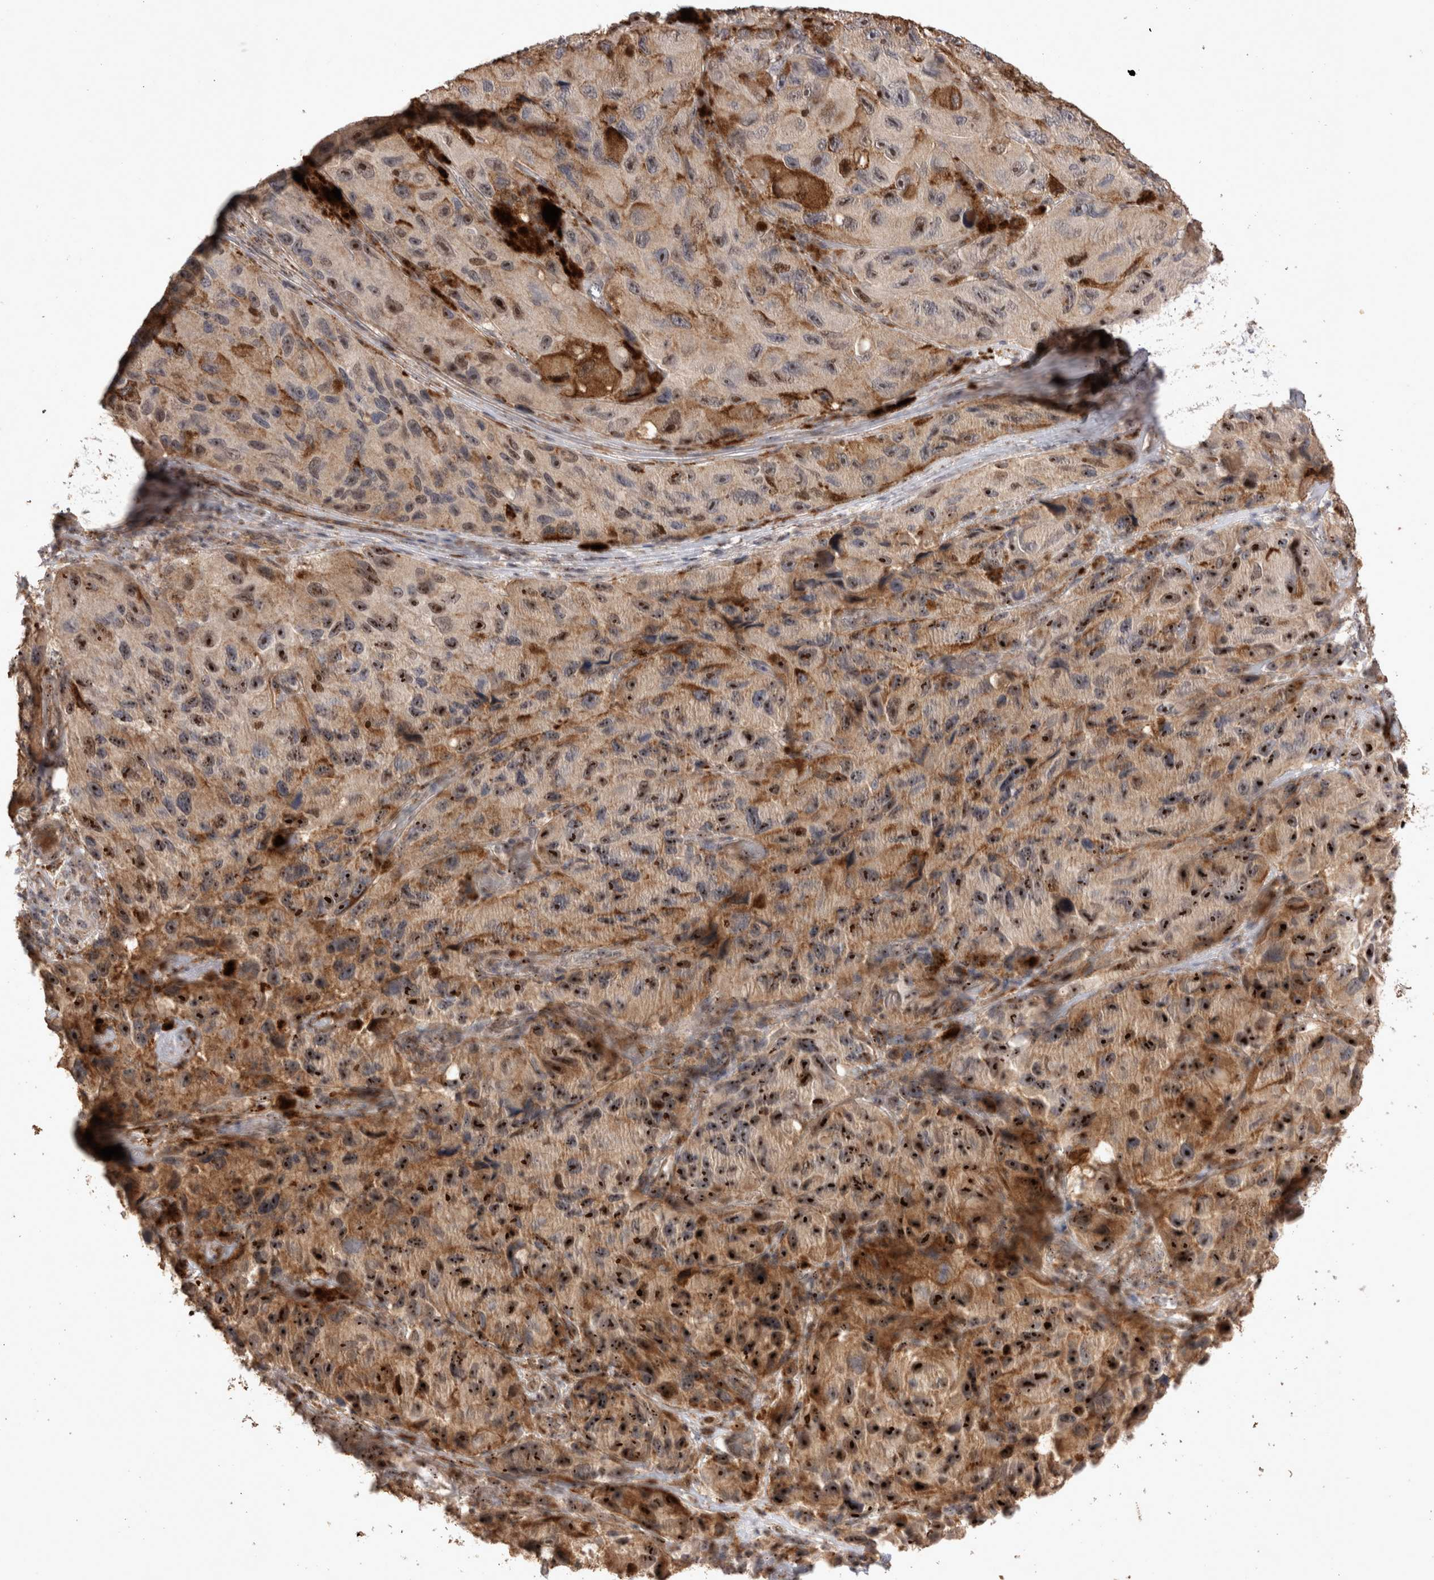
{"staining": {"intensity": "strong", "quantity": ">75%", "location": "cytoplasmic/membranous,nuclear"}, "tissue": "melanoma", "cell_type": "Tumor cells", "image_type": "cancer", "snomed": [{"axis": "morphology", "description": "Malignant melanoma, NOS"}, {"axis": "topography", "description": "Skin"}], "caption": "The photomicrograph displays a brown stain indicating the presence of a protein in the cytoplasmic/membranous and nuclear of tumor cells in malignant melanoma.", "gene": "STK11", "patient": {"sex": "female", "age": 73}}